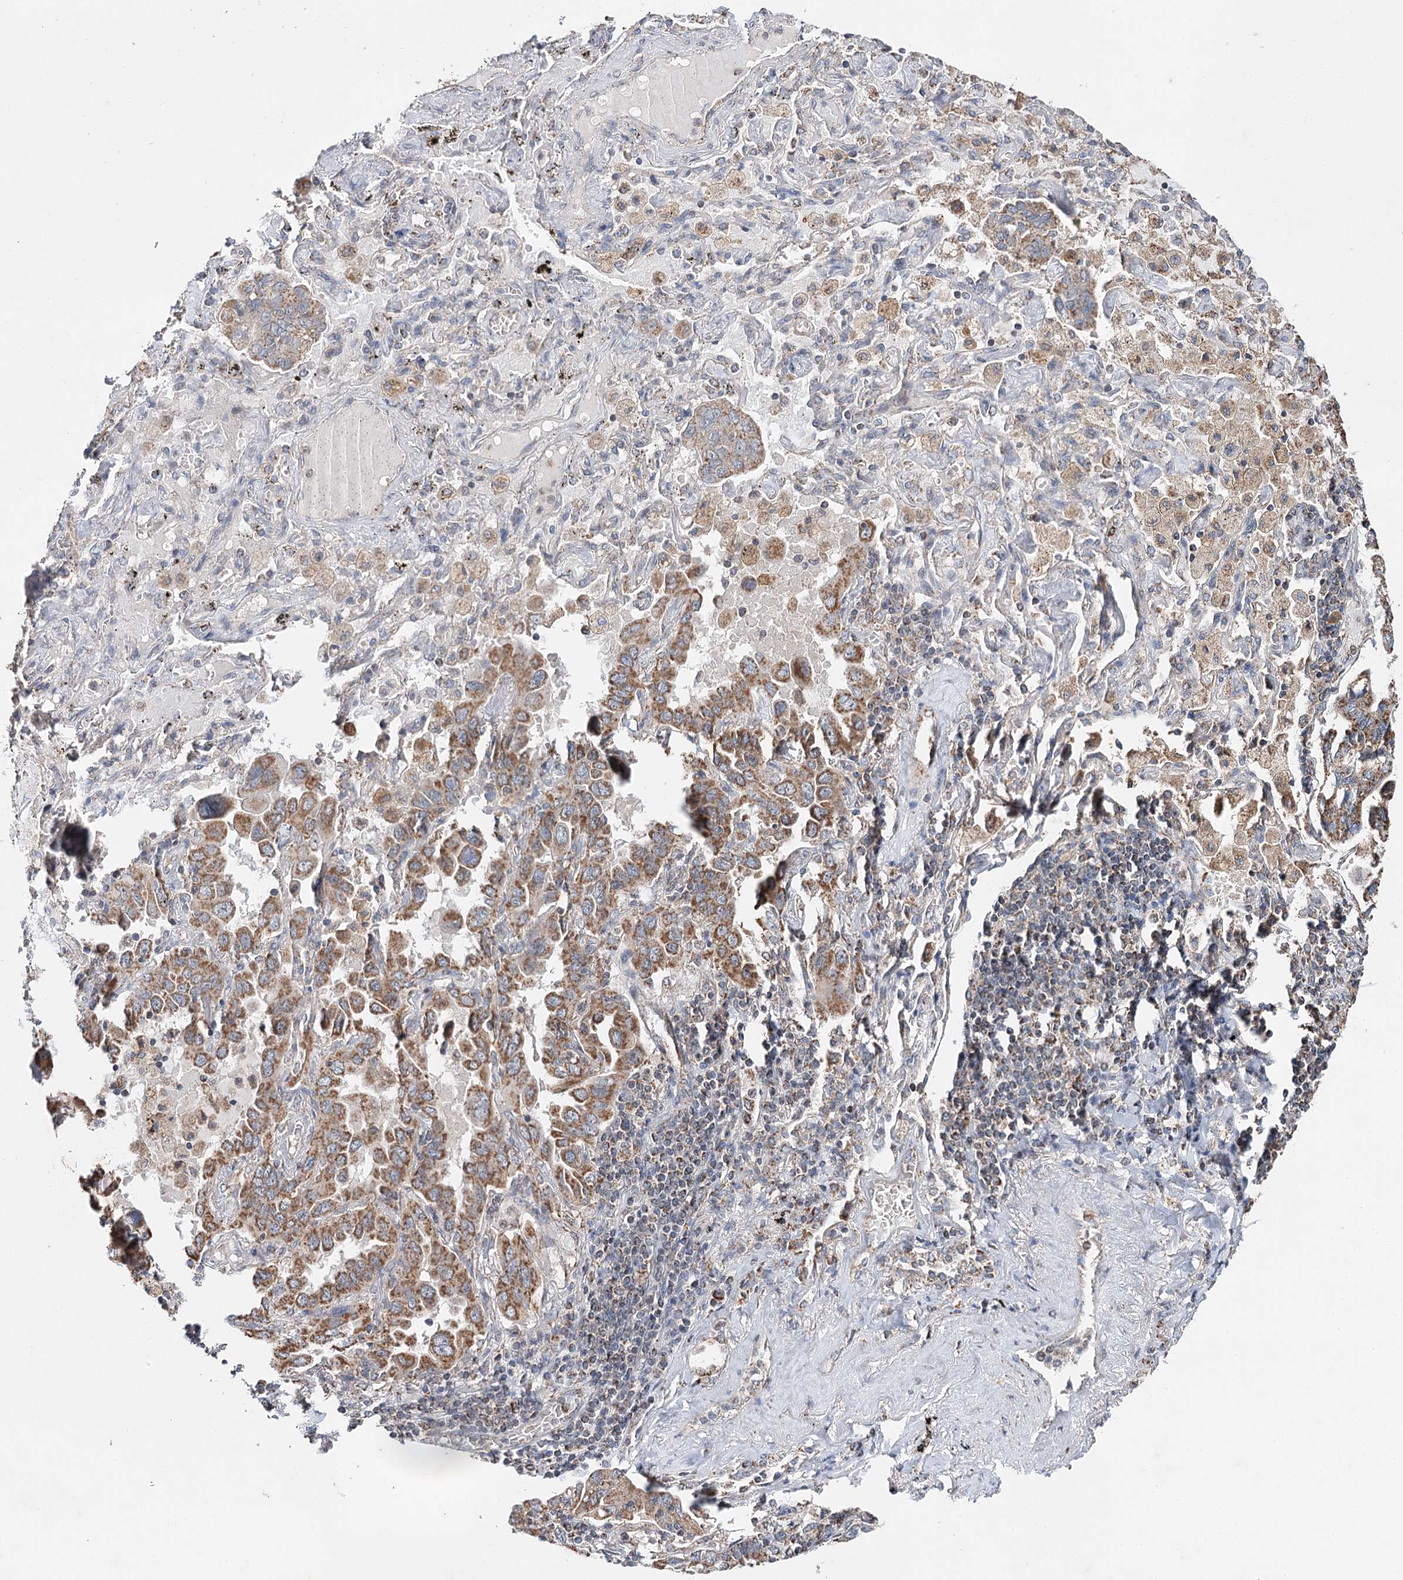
{"staining": {"intensity": "moderate", "quantity": ">75%", "location": "cytoplasmic/membranous"}, "tissue": "lung cancer", "cell_type": "Tumor cells", "image_type": "cancer", "snomed": [{"axis": "morphology", "description": "Adenocarcinoma, NOS"}, {"axis": "topography", "description": "Lung"}], "caption": "Protein expression analysis of human lung cancer (adenocarcinoma) reveals moderate cytoplasmic/membranous staining in about >75% of tumor cells. The staining was performed using DAB (3,3'-diaminobenzidine) to visualize the protein expression in brown, while the nuclei were stained in blue with hematoxylin (Magnification: 20x).", "gene": "PIK3CB", "patient": {"sex": "male", "age": 64}}